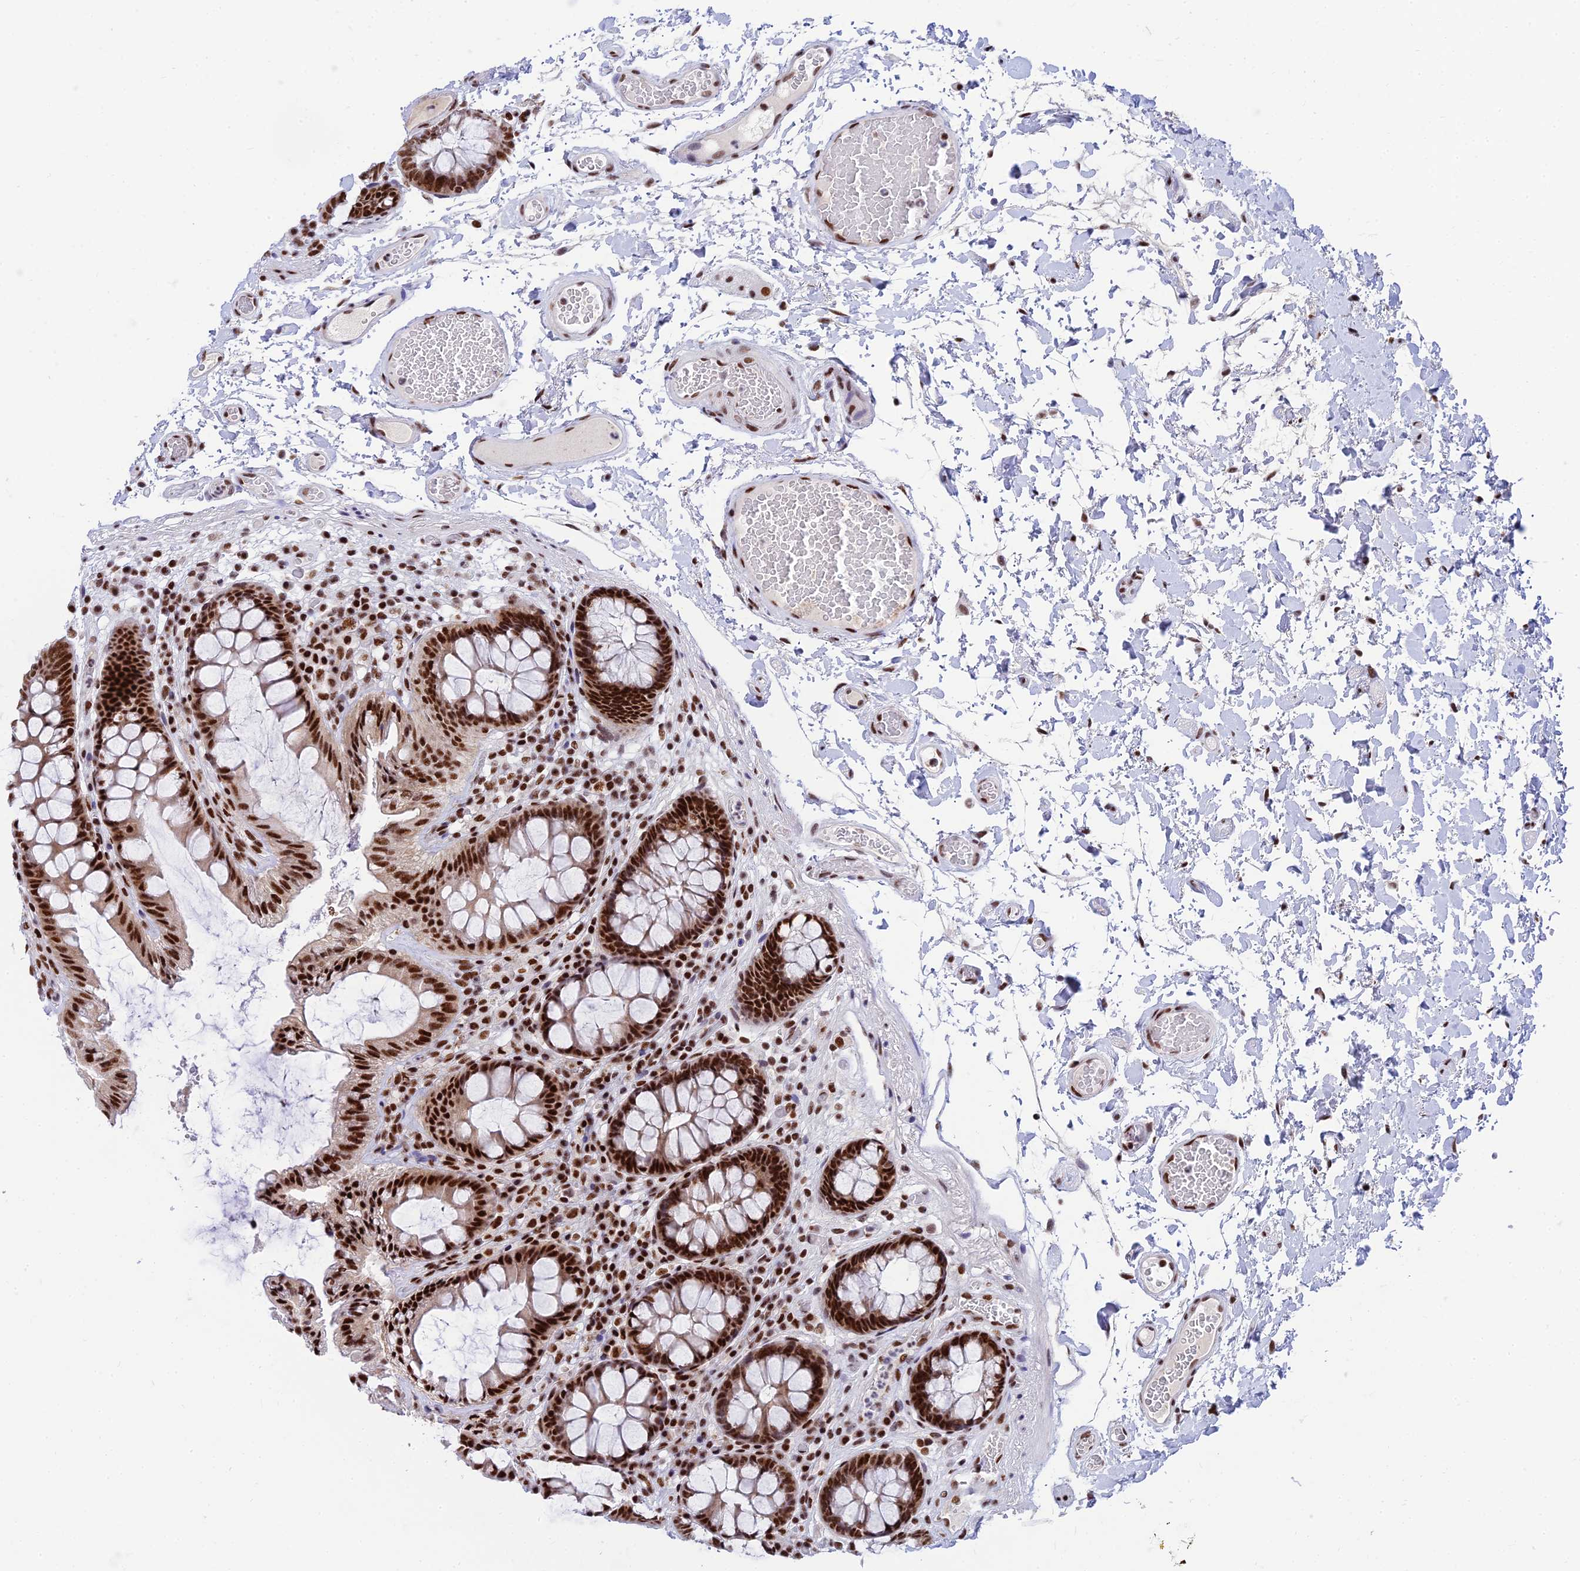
{"staining": {"intensity": "moderate", "quantity": ">75%", "location": "nuclear"}, "tissue": "colon", "cell_type": "Endothelial cells", "image_type": "normal", "snomed": [{"axis": "morphology", "description": "Normal tissue, NOS"}, {"axis": "topography", "description": "Colon"}], "caption": "Colon stained with IHC exhibits moderate nuclear expression in about >75% of endothelial cells. (Brightfield microscopy of DAB IHC at high magnification).", "gene": "USP22", "patient": {"sex": "male", "age": 84}}